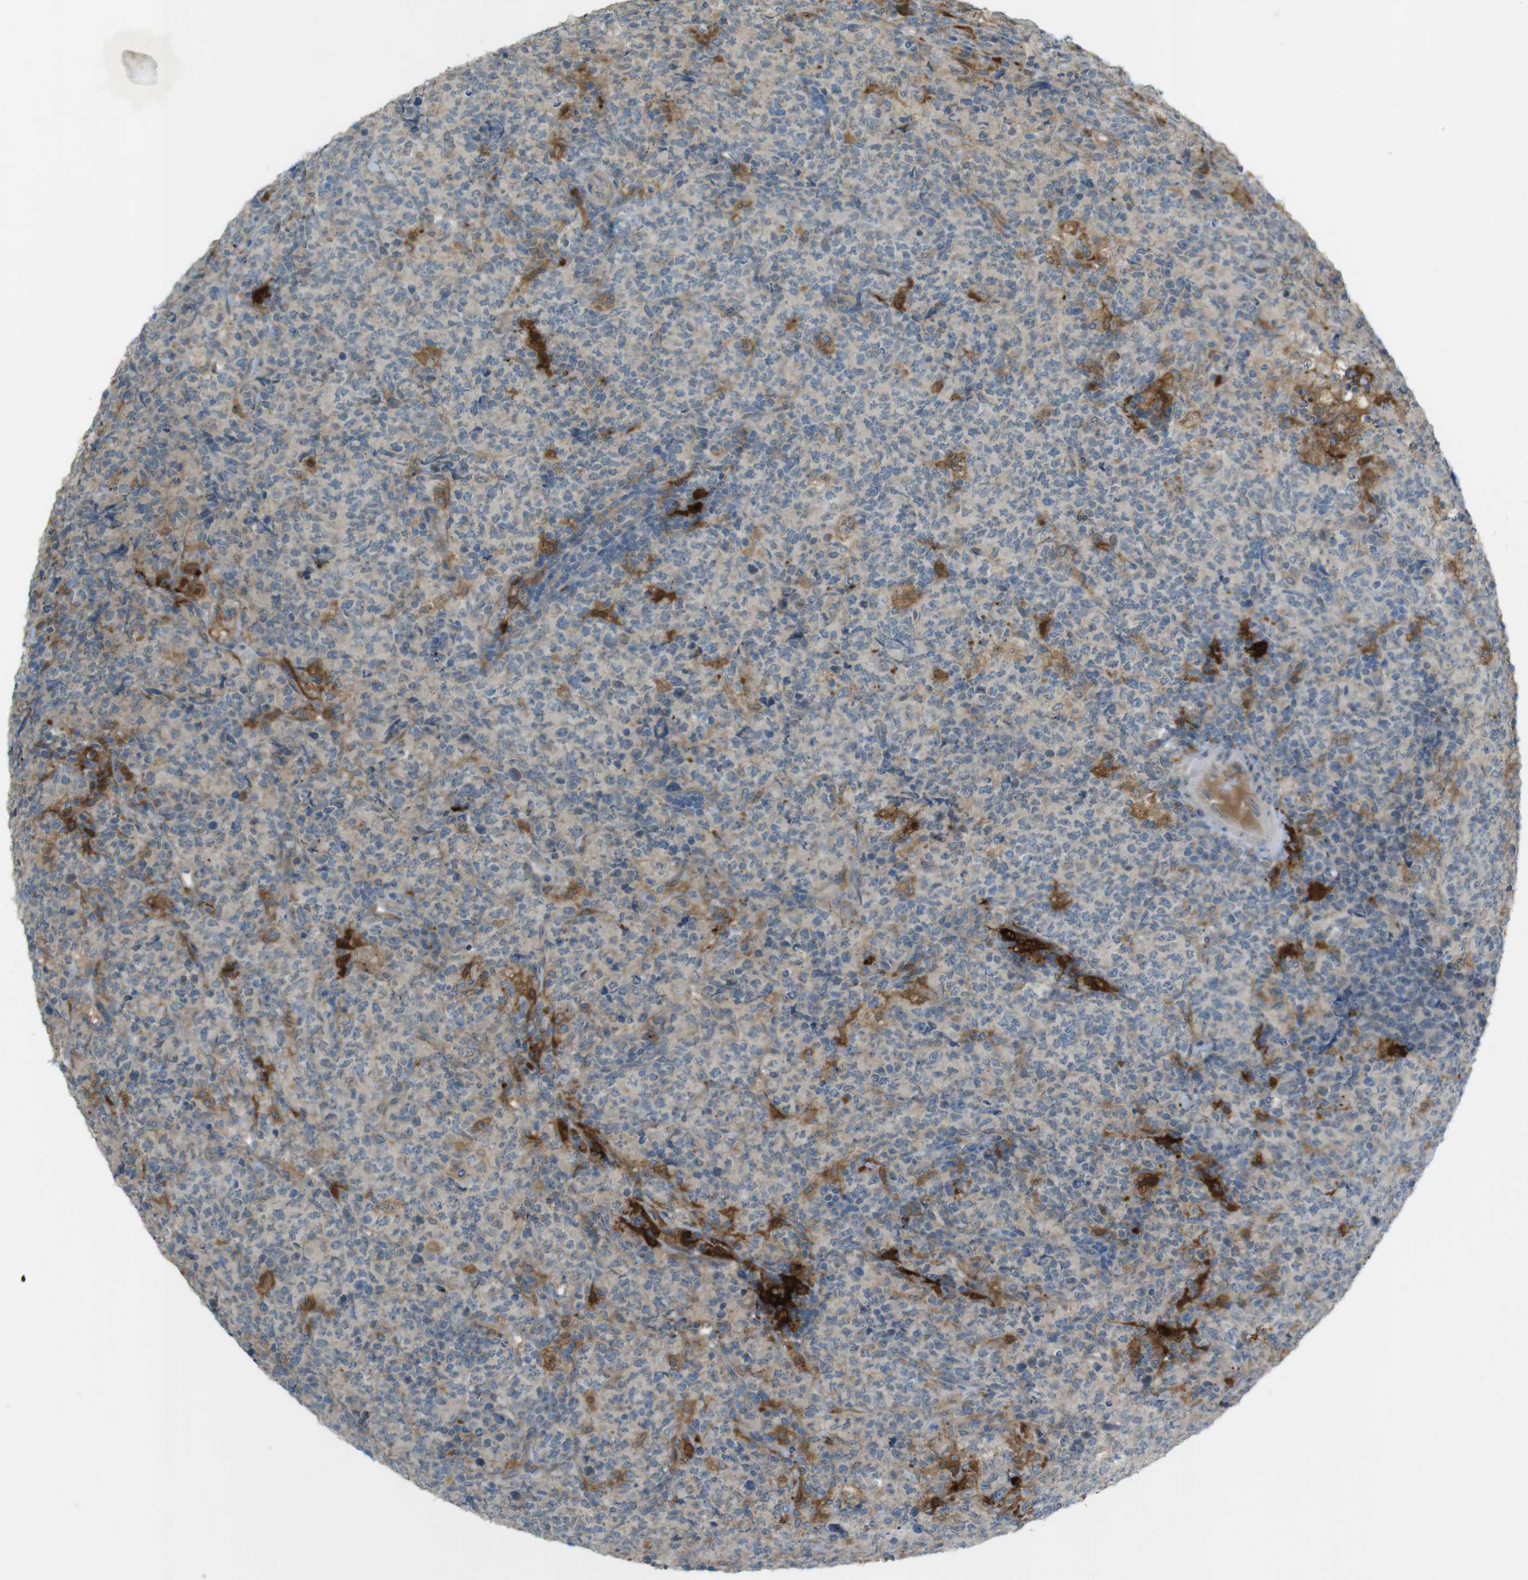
{"staining": {"intensity": "moderate", "quantity": "<25%", "location": "cytoplasmic/membranous"}, "tissue": "lymphoma", "cell_type": "Tumor cells", "image_type": "cancer", "snomed": [{"axis": "morphology", "description": "Malignant lymphoma, non-Hodgkin's type, High grade"}, {"axis": "topography", "description": "Tonsil"}], "caption": "IHC of human lymphoma demonstrates low levels of moderate cytoplasmic/membranous expression in approximately <25% of tumor cells. (Stains: DAB (3,3'-diaminobenzidine) in brown, nuclei in blue, Microscopy: brightfield microscopy at high magnification).", "gene": "TMEM41B", "patient": {"sex": "female", "age": 36}}